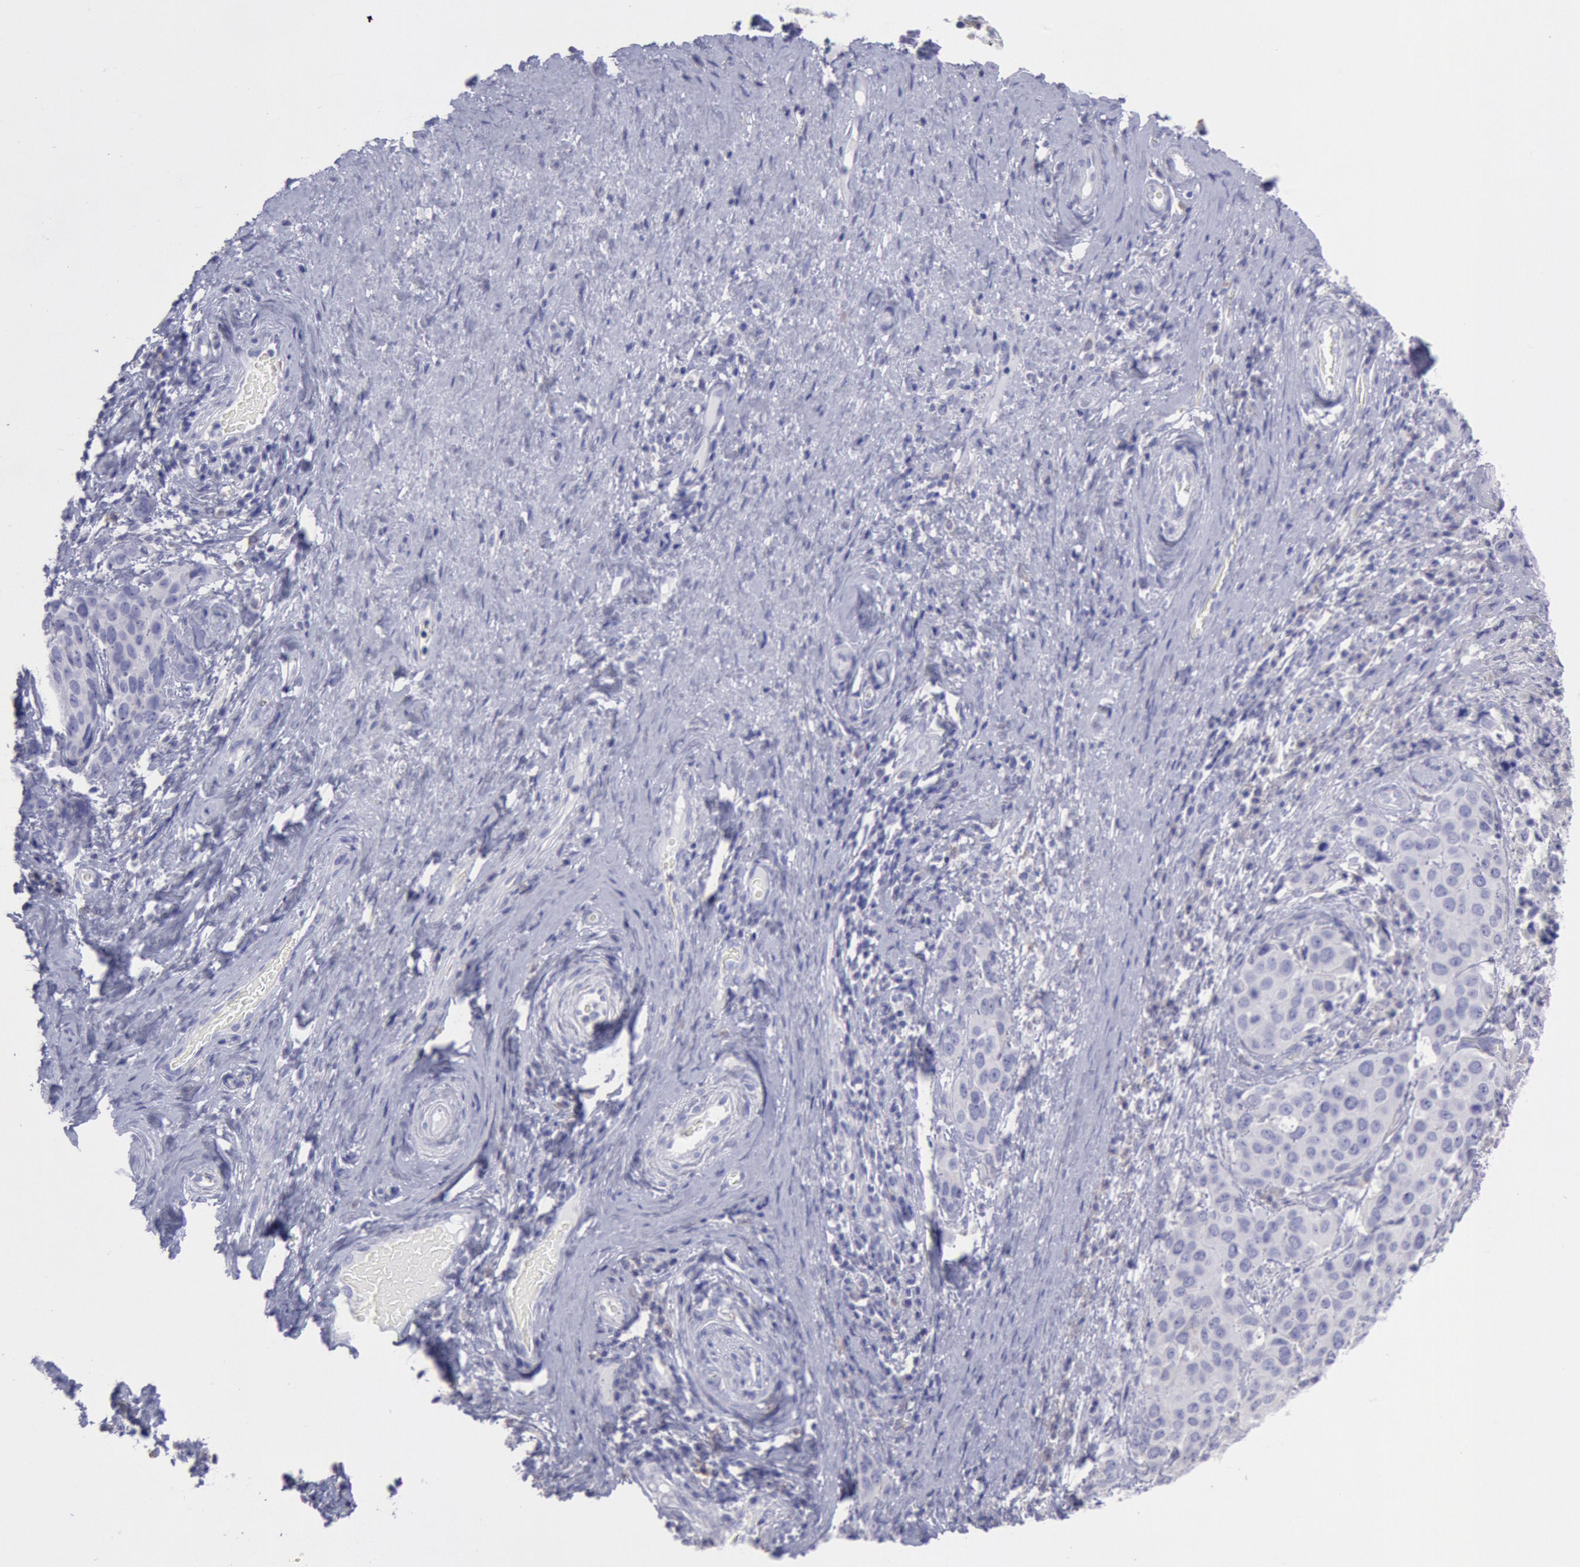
{"staining": {"intensity": "negative", "quantity": "none", "location": "none"}, "tissue": "cervical cancer", "cell_type": "Tumor cells", "image_type": "cancer", "snomed": [{"axis": "morphology", "description": "Squamous cell carcinoma, NOS"}, {"axis": "topography", "description": "Cervix"}], "caption": "This is a histopathology image of immunohistochemistry staining of cervical squamous cell carcinoma, which shows no expression in tumor cells. The staining was performed using DAB to visualize the protein expression in brown, while the nuclei were stained in blue with hematoxylin (Magnification: 20x).", "gene": "MYH7", "patient": {"sex": "female", "age": 54}}